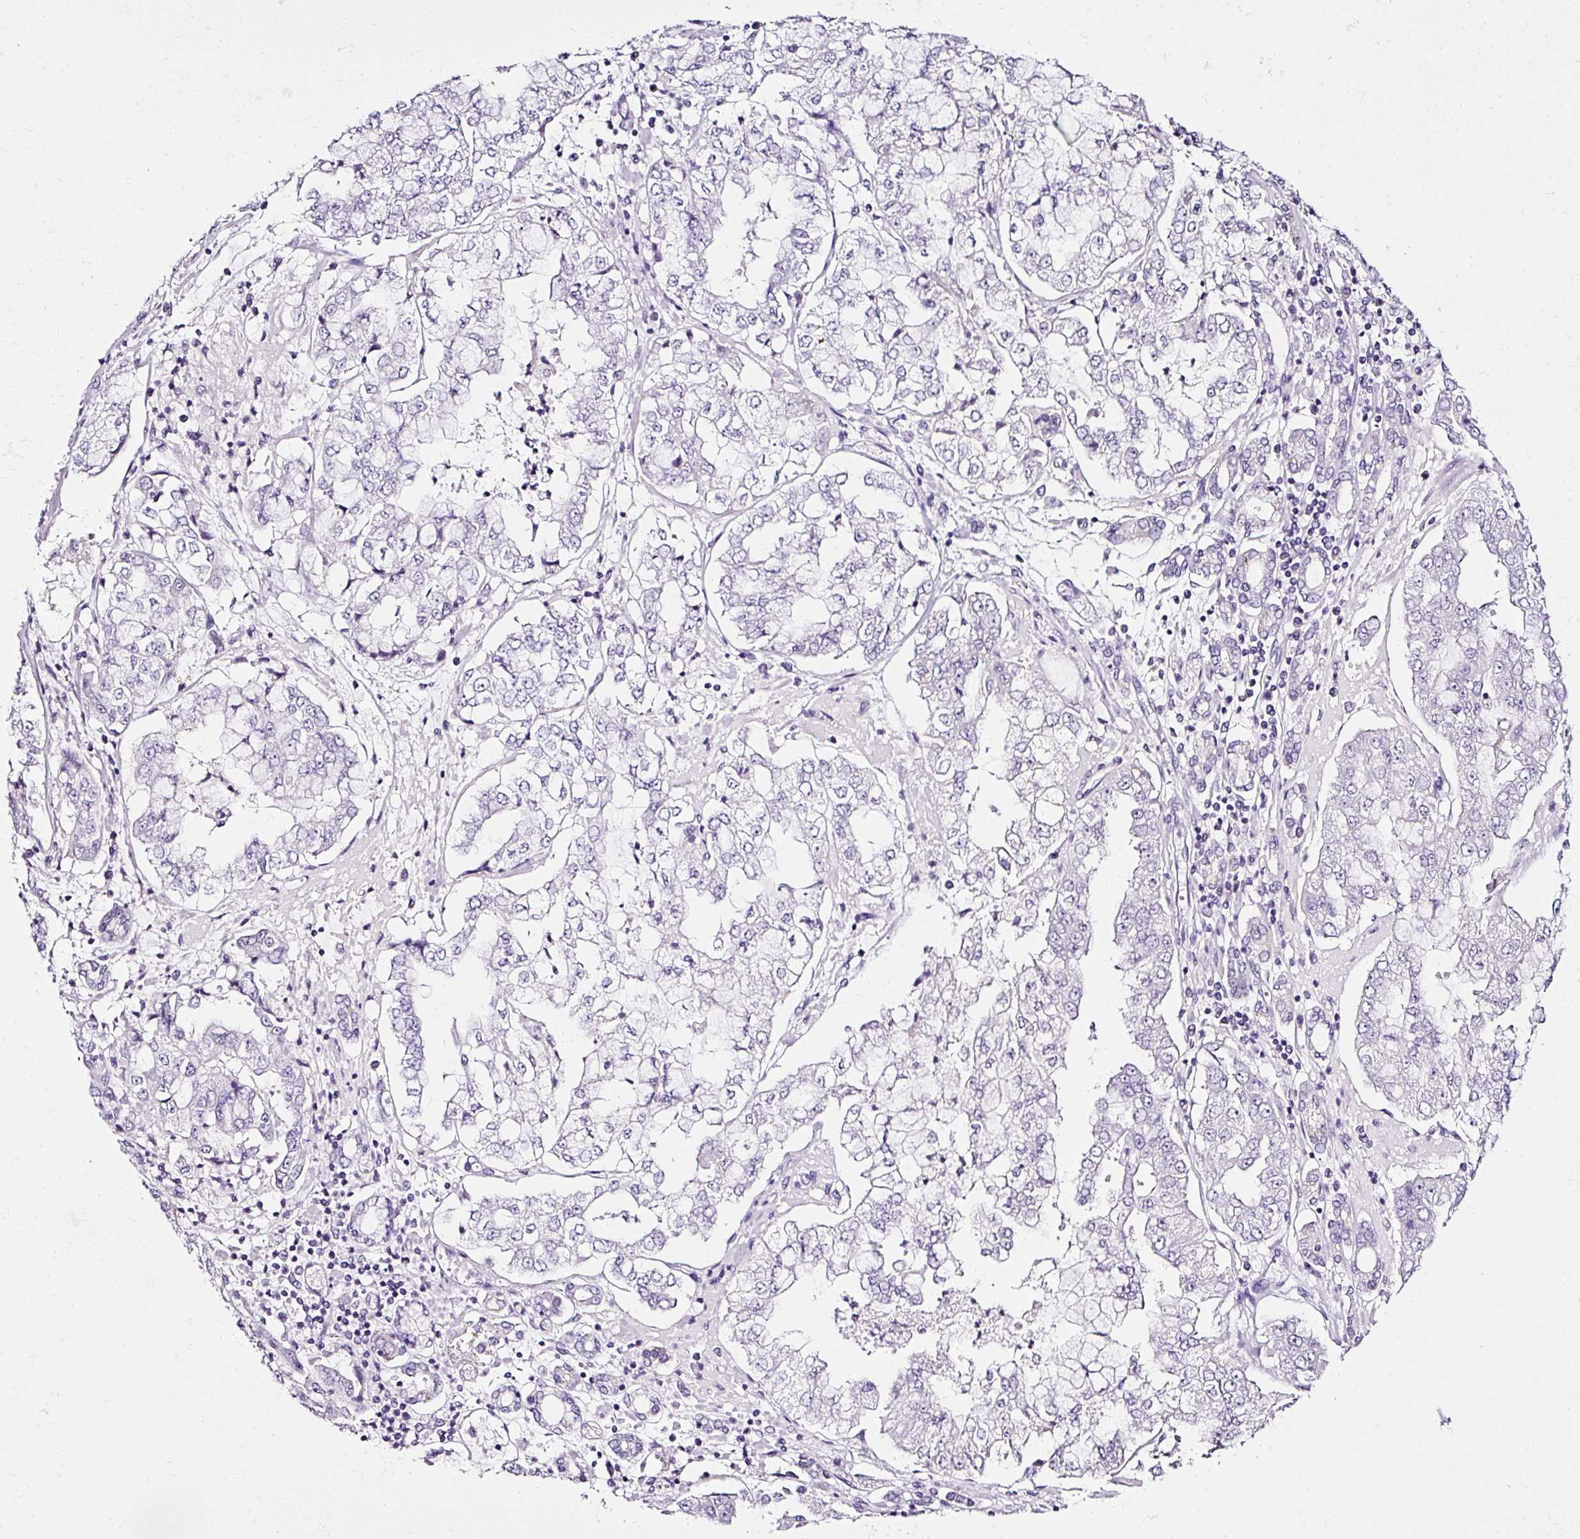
{"staining": {"intensity": "negative", "quantity": "none", "location": "none"}, "tissue": "stomach cancer", "cell_type": "Tumor cells", "image_type": "cancer", "snomed": [{"axis": "morphology", "description": "Adenocarcinoma, NOS"}, {"axis": "topography", "description": "Stomach"}], "caption": "An immunohistochemistry (IHC) image of adenocarcinoma (stomach) is shown. There is no staining in tumor cells of adenocarcinoma (stomach).", "gene": "ATP2A1", "patient": {"sex": "male", "age": 76}}